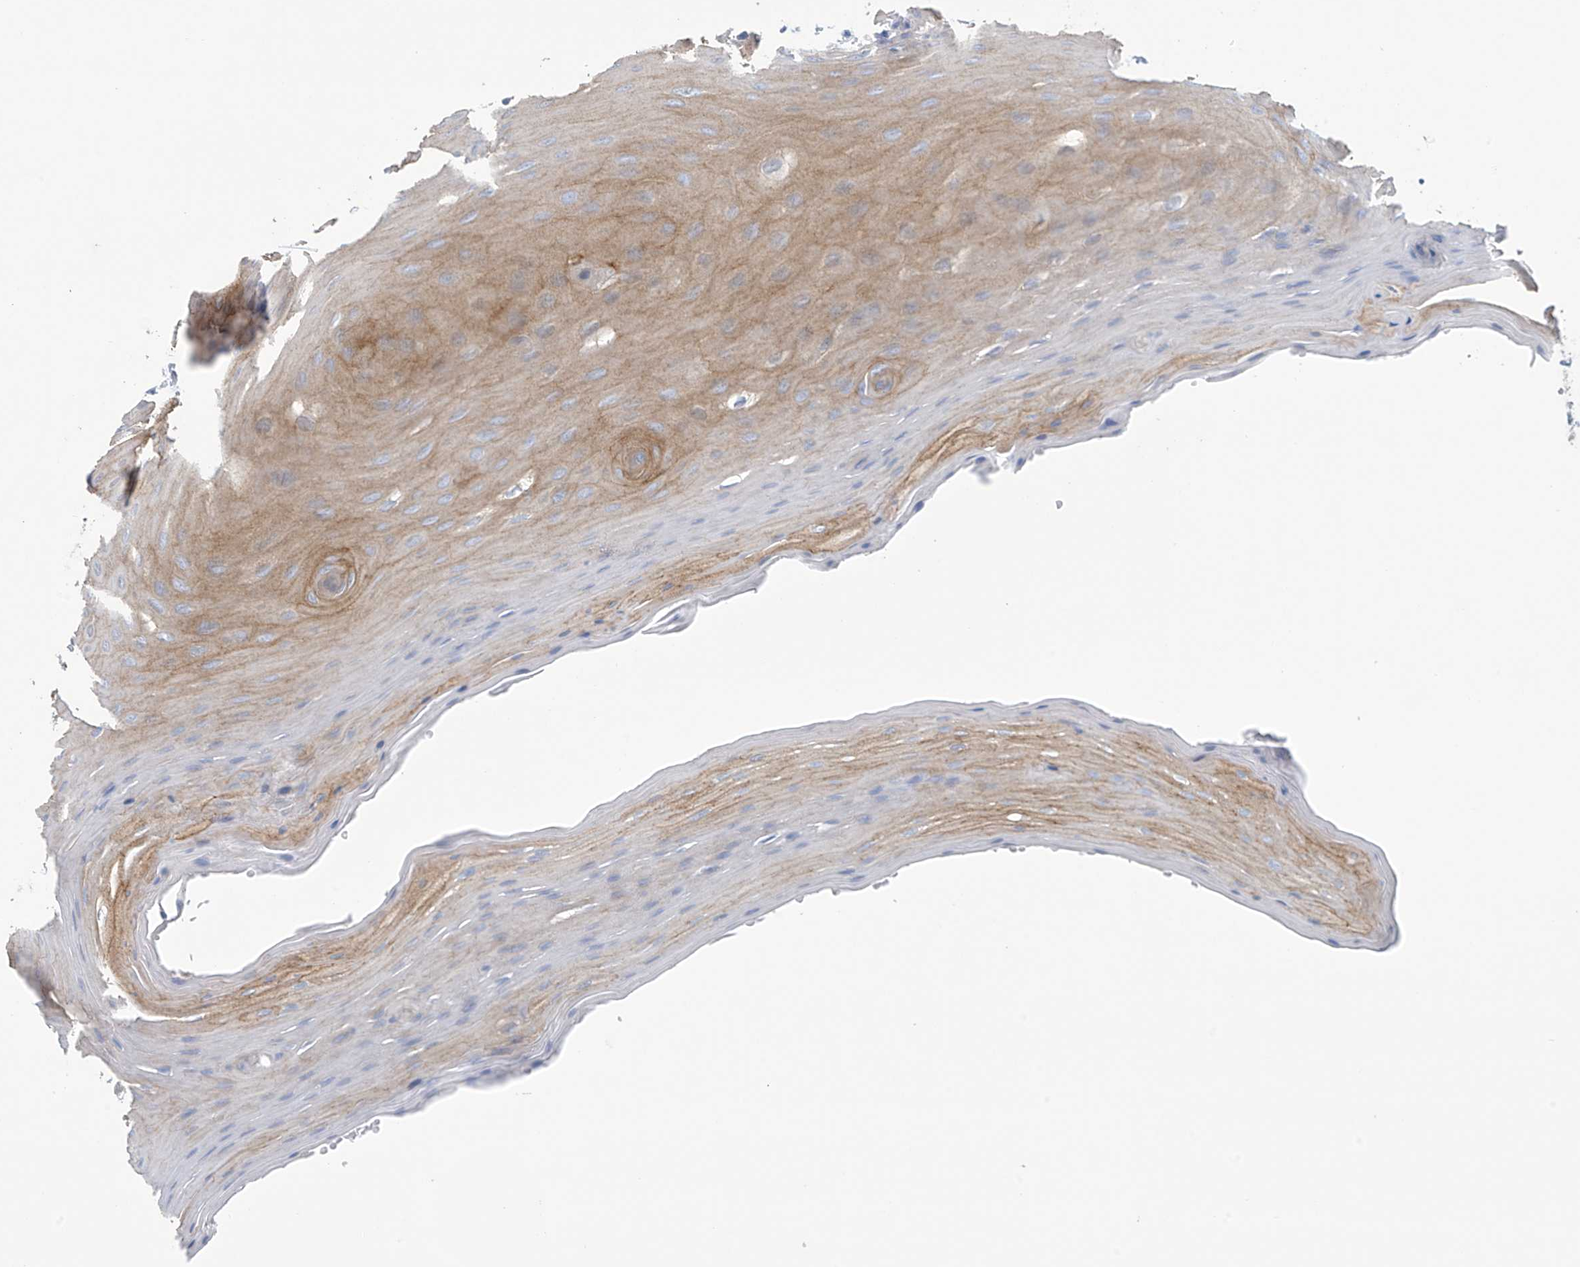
{"staining": {"intensity": "weak", "quantity": "25%-75%", "location": "cytoplasmic/membranous"}, "tissue": "oral mucosa", "cell_type": "Squamous epithelial cells", "image_type": "normal", "snomed": [{"axis": "morphology", "description": "Normal tissue, NOS"}, {"axis": "morphology", "description": "Squamous cell carcinoma, NOS"}, {"axis": "topography", "description": "Skeletal muscle"}, {"axis": "topography", "description": "Oral tissue"}, {"axis": "topography", "description": "Salivary gland"}, {"axis": "topography", "description": "Head-Neck"}], "caption": "This photomicrograph displays unremarkable oral mucosa stained with immunohistochemistry (IHC) to label a protein in brown. The cytoplasmic/membranous of squamous epithelial cells show weak positivity for the protein. Nuclei are counter-stained blue.", "gene": "DSP", "patient": {"sex": "male", "age": 54}}